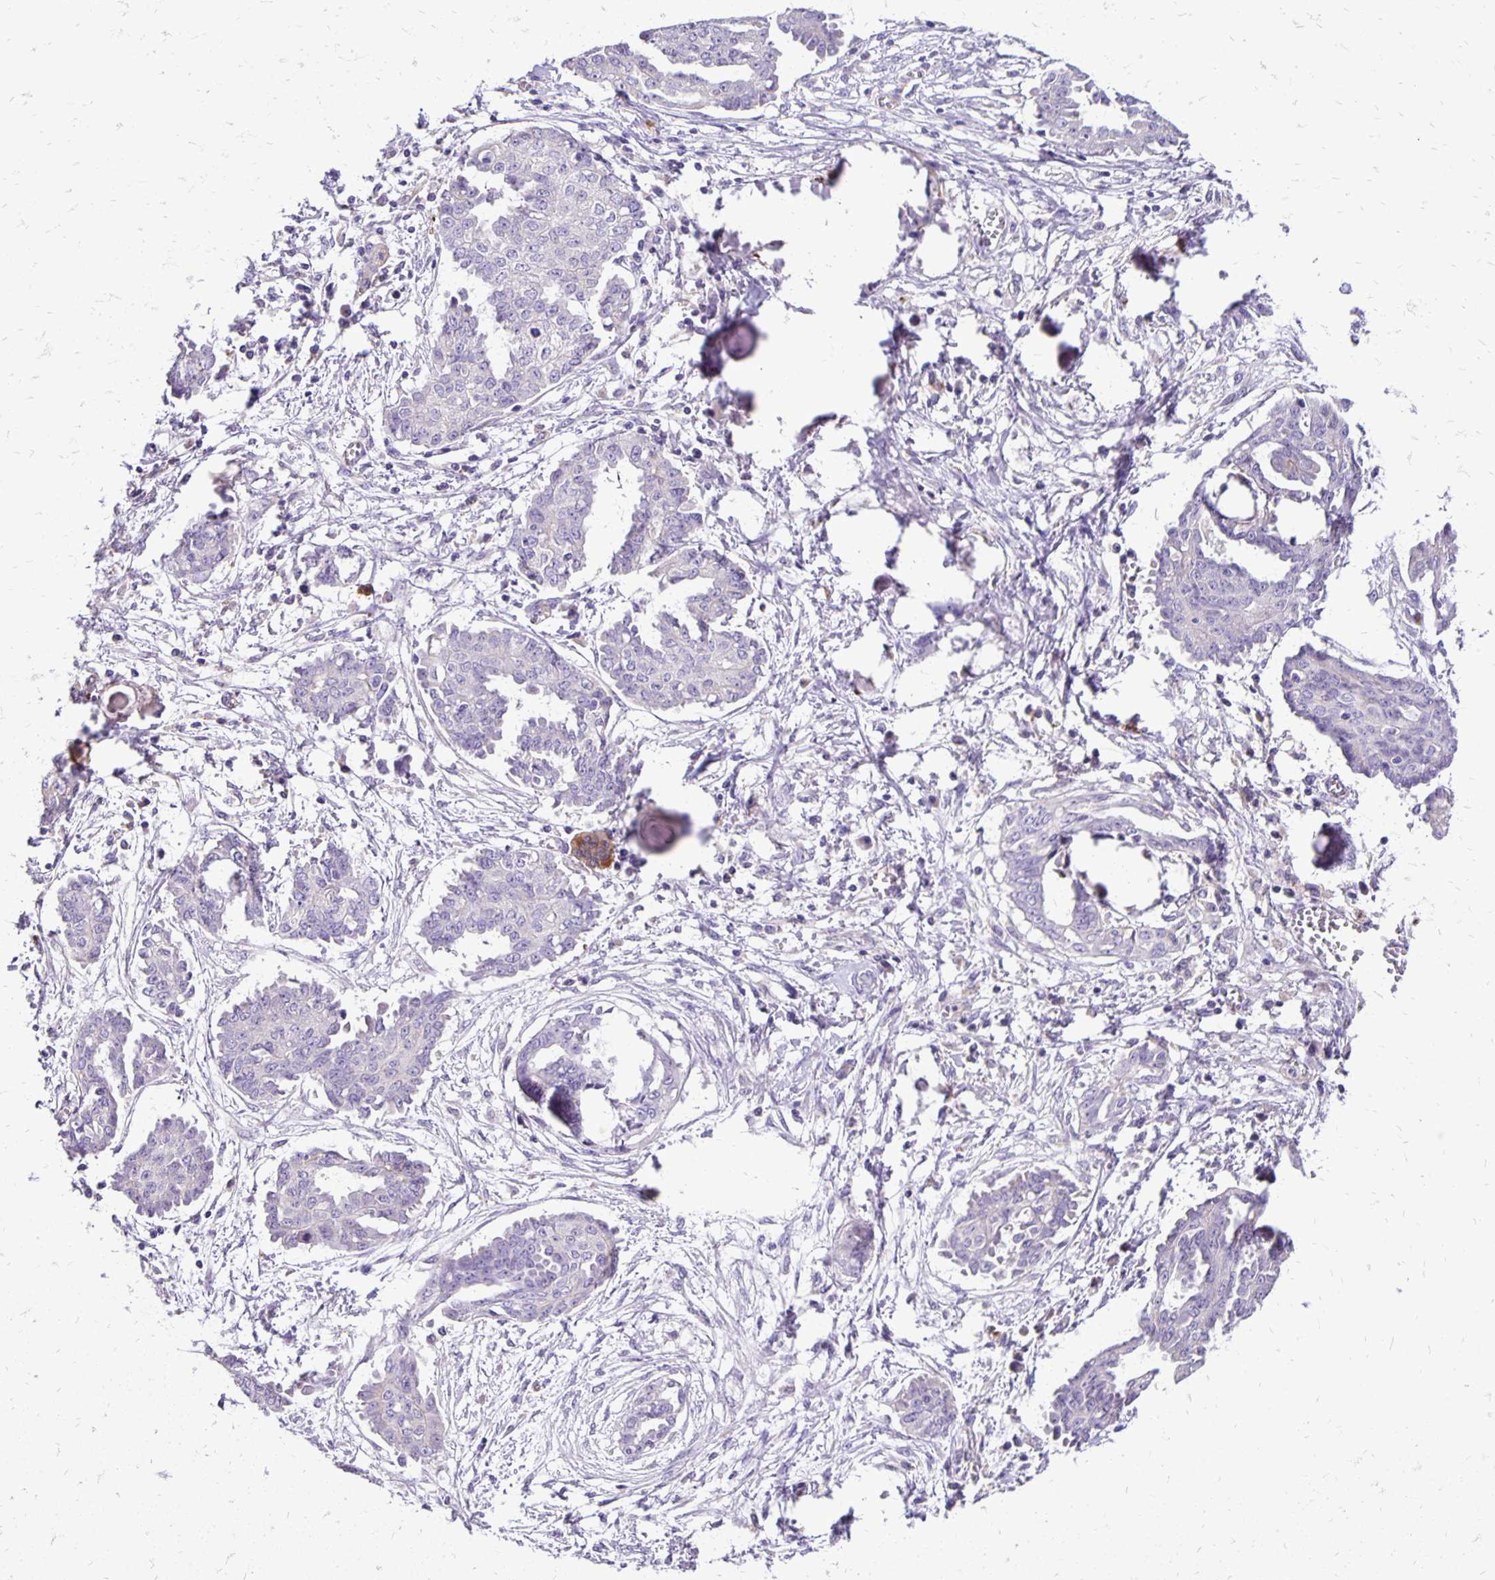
{"staining": {"intensity": "negative", "quantity": "none", "location": "none"}, "tissue": "ovarian cancer", "cell_type": "Tumor cells", "image_type": "cancer", "snomed": [{"axis": "morphology", "description": "Cystadenocarcinoma, serous, NOS"}, {"axis": "topography", "description": "Ovary"}], "caption": "There is no significant expression in tumor cells of ovarian cancer.", "gene": "EIF5A", "patient": {"sex": "female", "age": 71}}